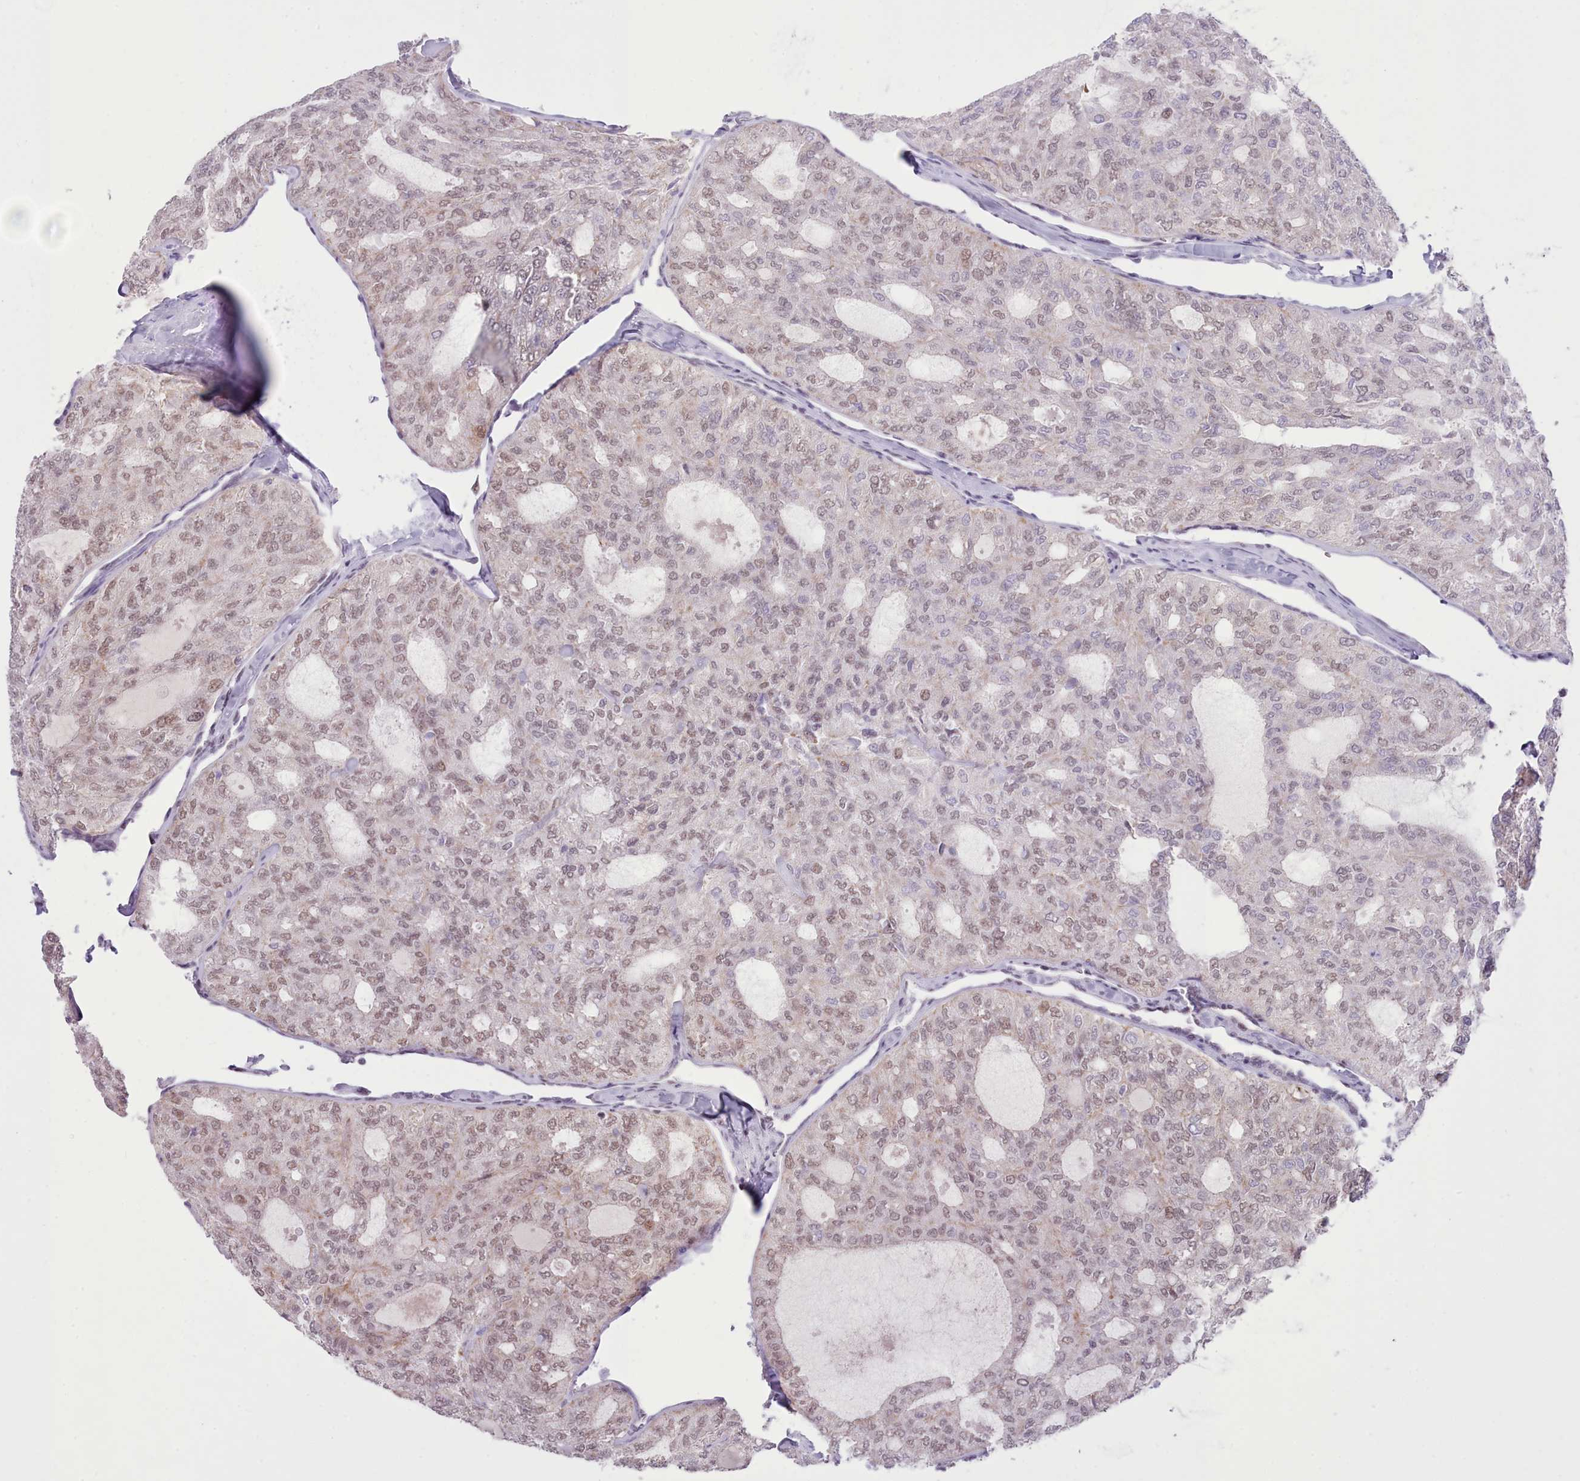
{"staining": {"intensity": "weak", "quantity": "25%-75%", "location": "cytoplasmic/membranous,nuclear"}, "tissue": "thyroid cancer", "cell_type": "Tumor cells", "image_type": "cancer", "snomed": [{"axis": "morphology", "description": "Follicular adenoma carcinoma, NOS"}, {"axis": "topography", "description": "Thyroid gland"}], "caption": "IHC of human thyroid follicular adenoma carcinoma shows low levels of weak cytoplasmic/membranous and nuclear positivity in approximately 25%-75% of tumor cells.", "gene": "RFX1", "patient": {"sex": "male", "age": 75}}